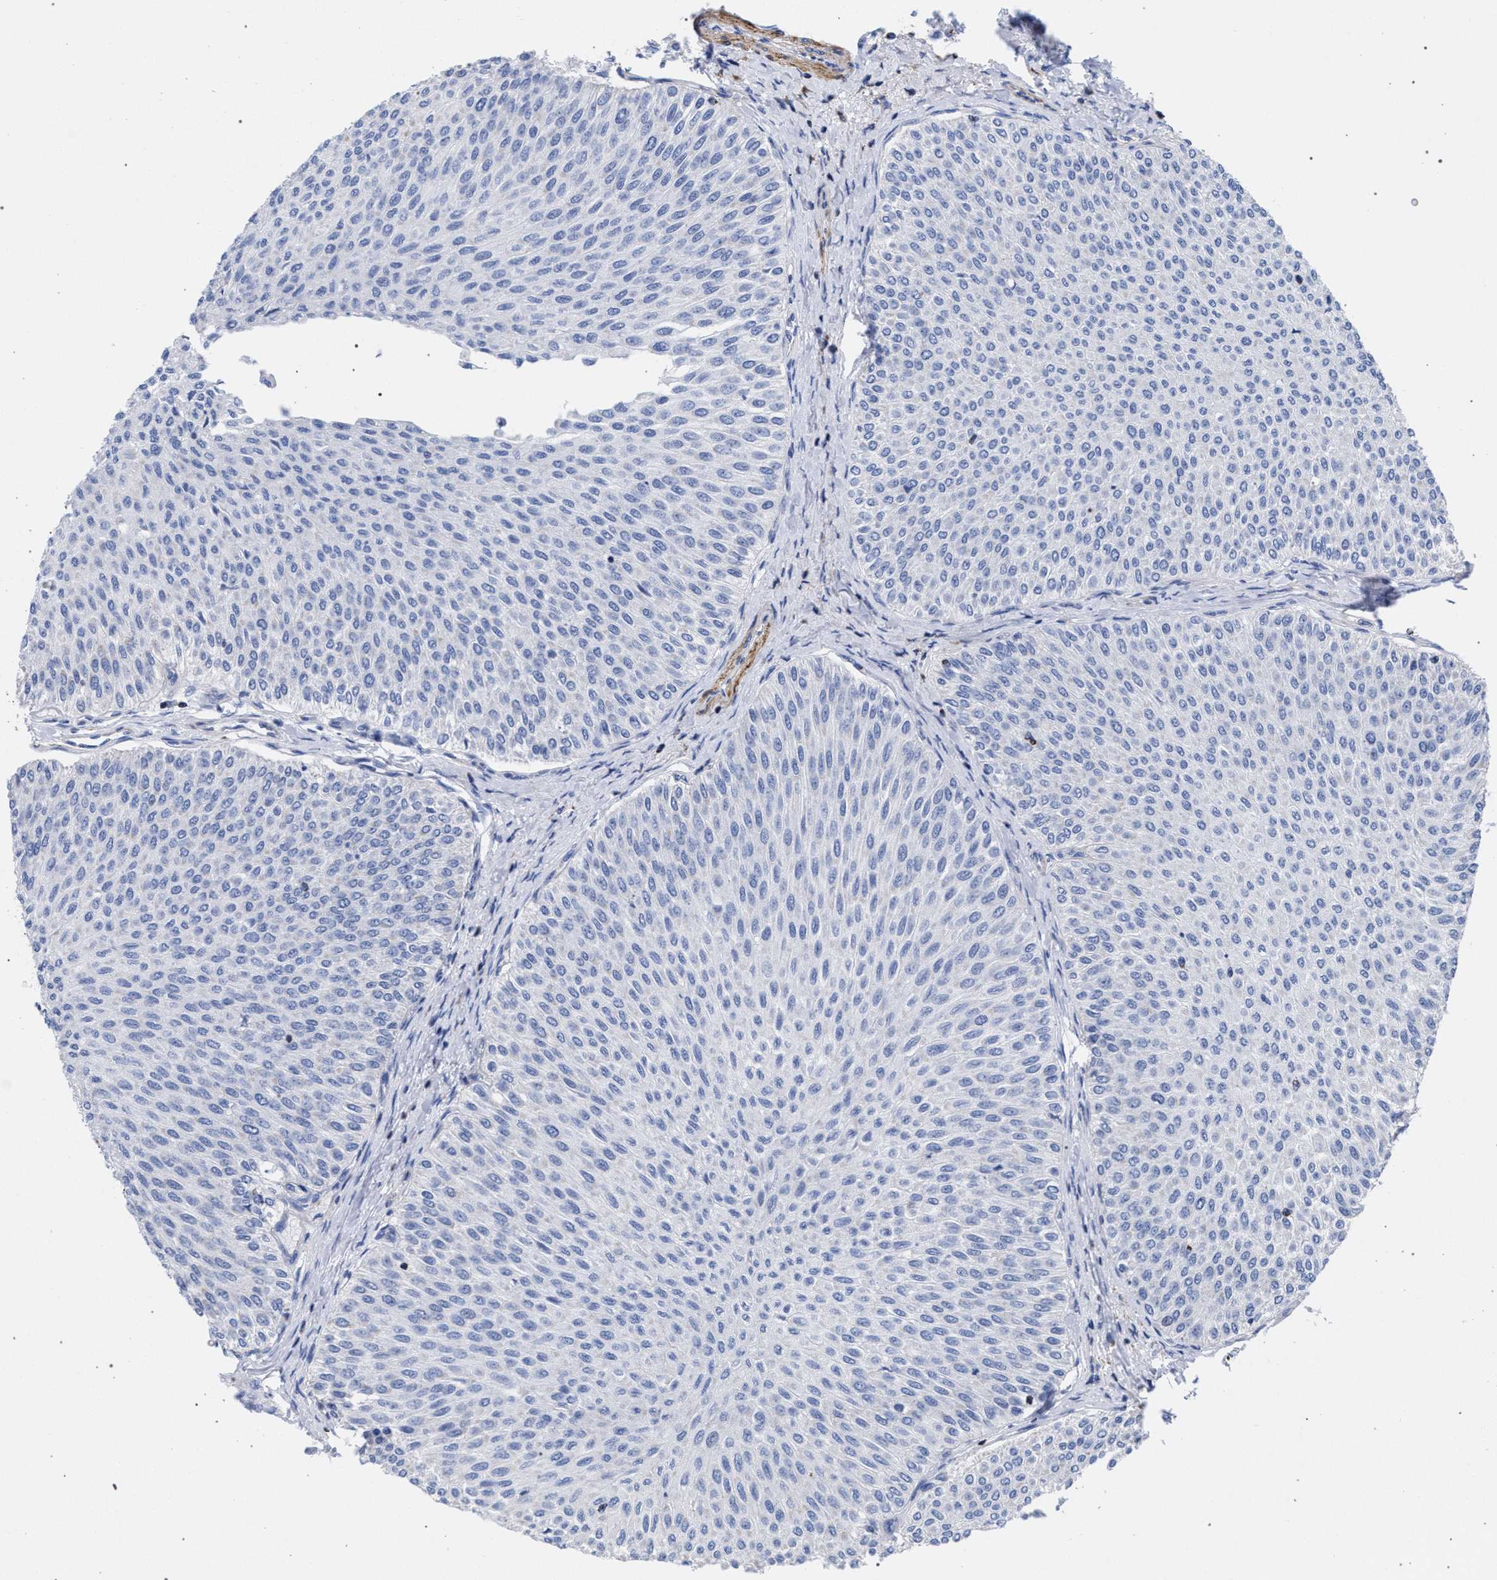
{"staining": {"intensity": "negative", "quantity": "none", "location": "none"}, "tissue": "urothelial cancer", "cell_type": "Tumor cells", "image_type": "cancer", "snomed": [{"axis": "morphology", "description": "Urothelial carcinoma, Low grade"}, {"axis": "topography", "description": "Urinary bladder"}], "caption": "Immunohistochemistry (IHC) image of urothelial cancer stained for a protein (brown), which shows no expression in tumor cells.", "gene": "ACADS", "patient": {"sex": "male", "age": 78}}